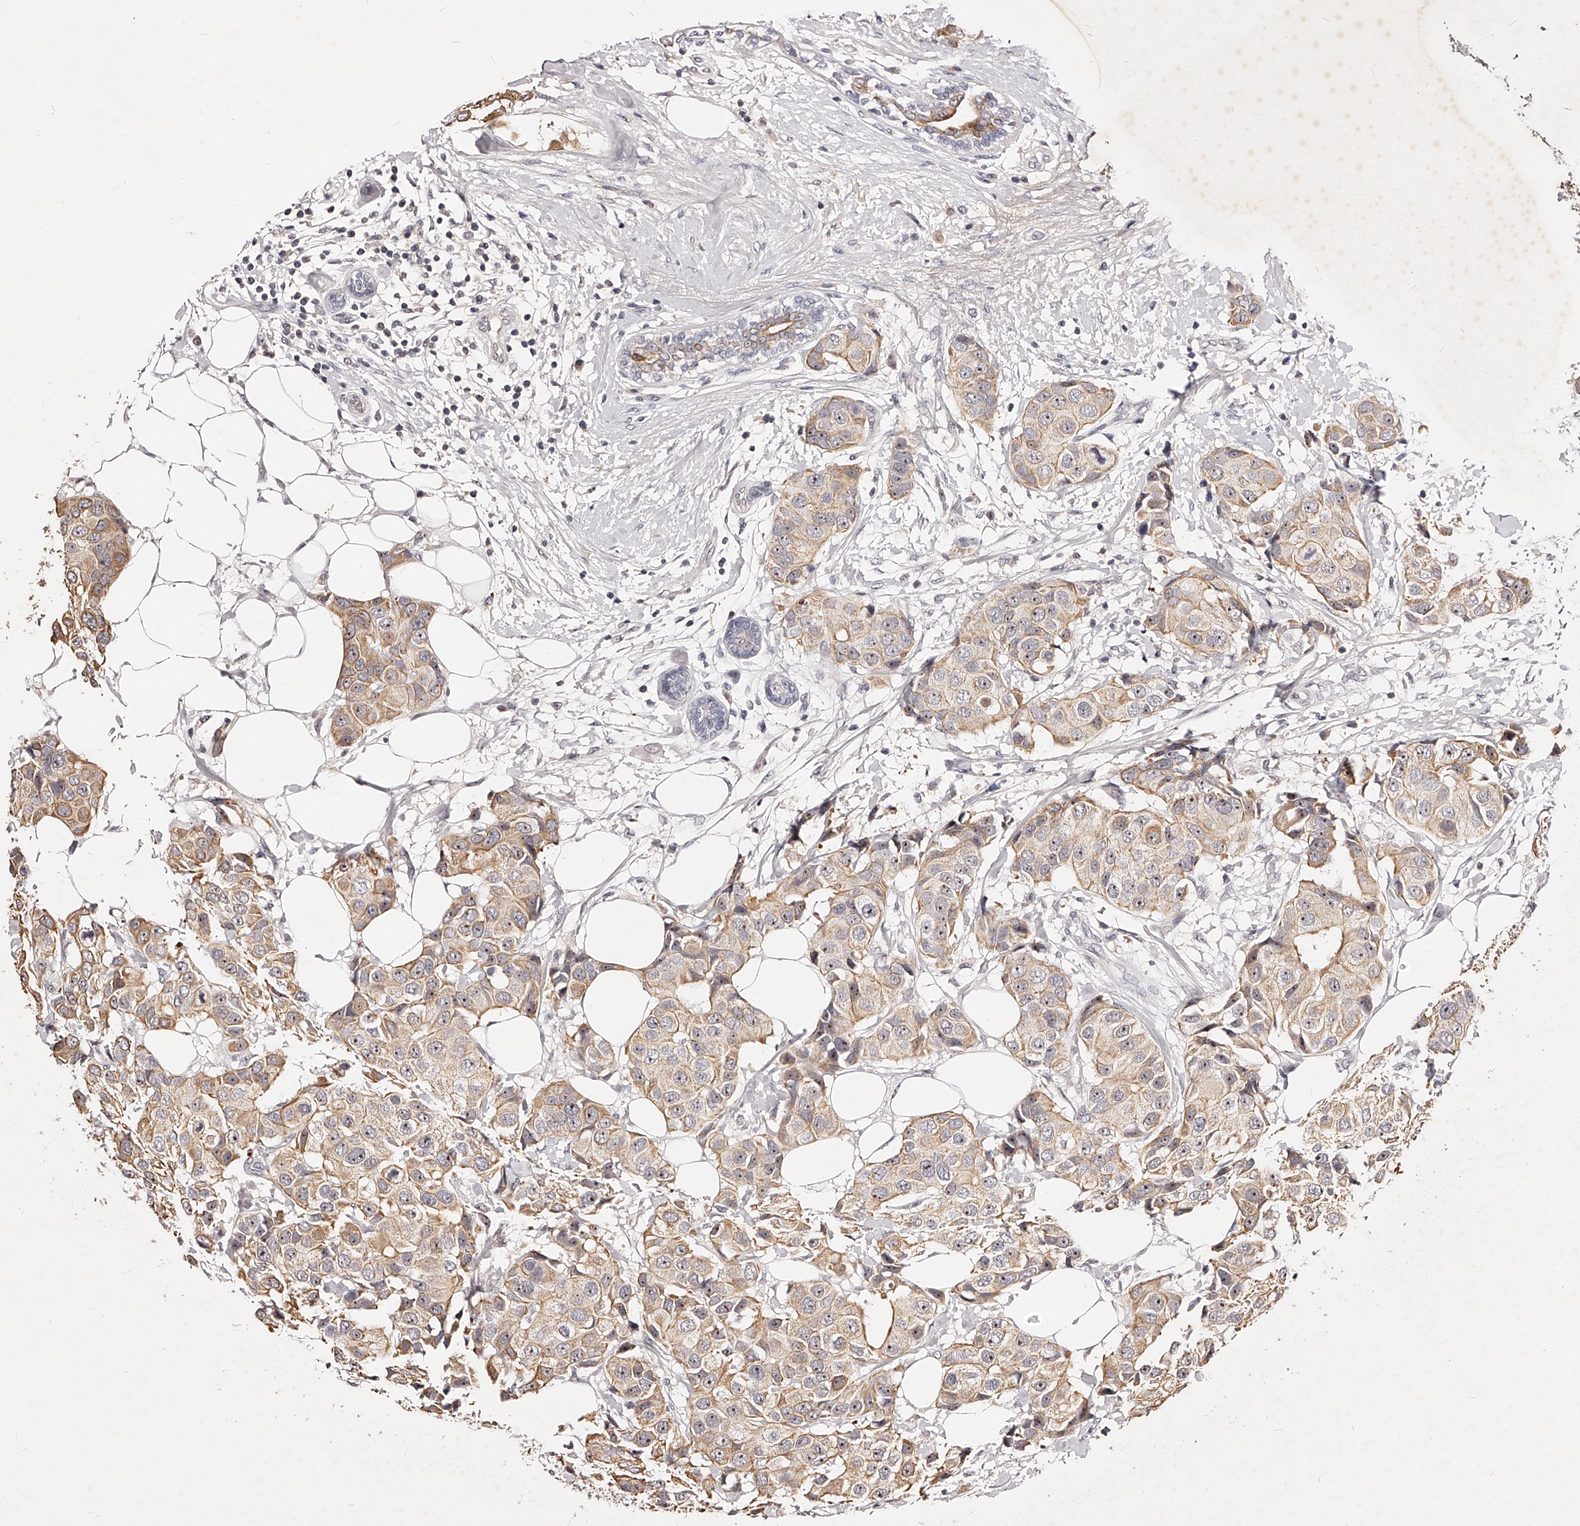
{"staining": {"intensity": "weak", "quantity": "25%-75%", "location": "cytoplasmic/membranous"}, "tissue": "breast cancer", "cell_type": "Tumor cells", "image_type": "cancer", "snomed": [{"axis": "morphology", "description": "Normal tissue, NOS"}, {"axis": "morphology", "description": "Duct carcinoma"}, {"axis": "topography", "description": "Breast"}], "caption": "This is a photomicrograph of immunohistochemistry staining of breast invasive ductal carcinoma, which shows weak staining in the cytoplasmic/membranous of tumor cells.", "gene": "PHACTR1", "patient": {"sex": "female", "age": 39}}